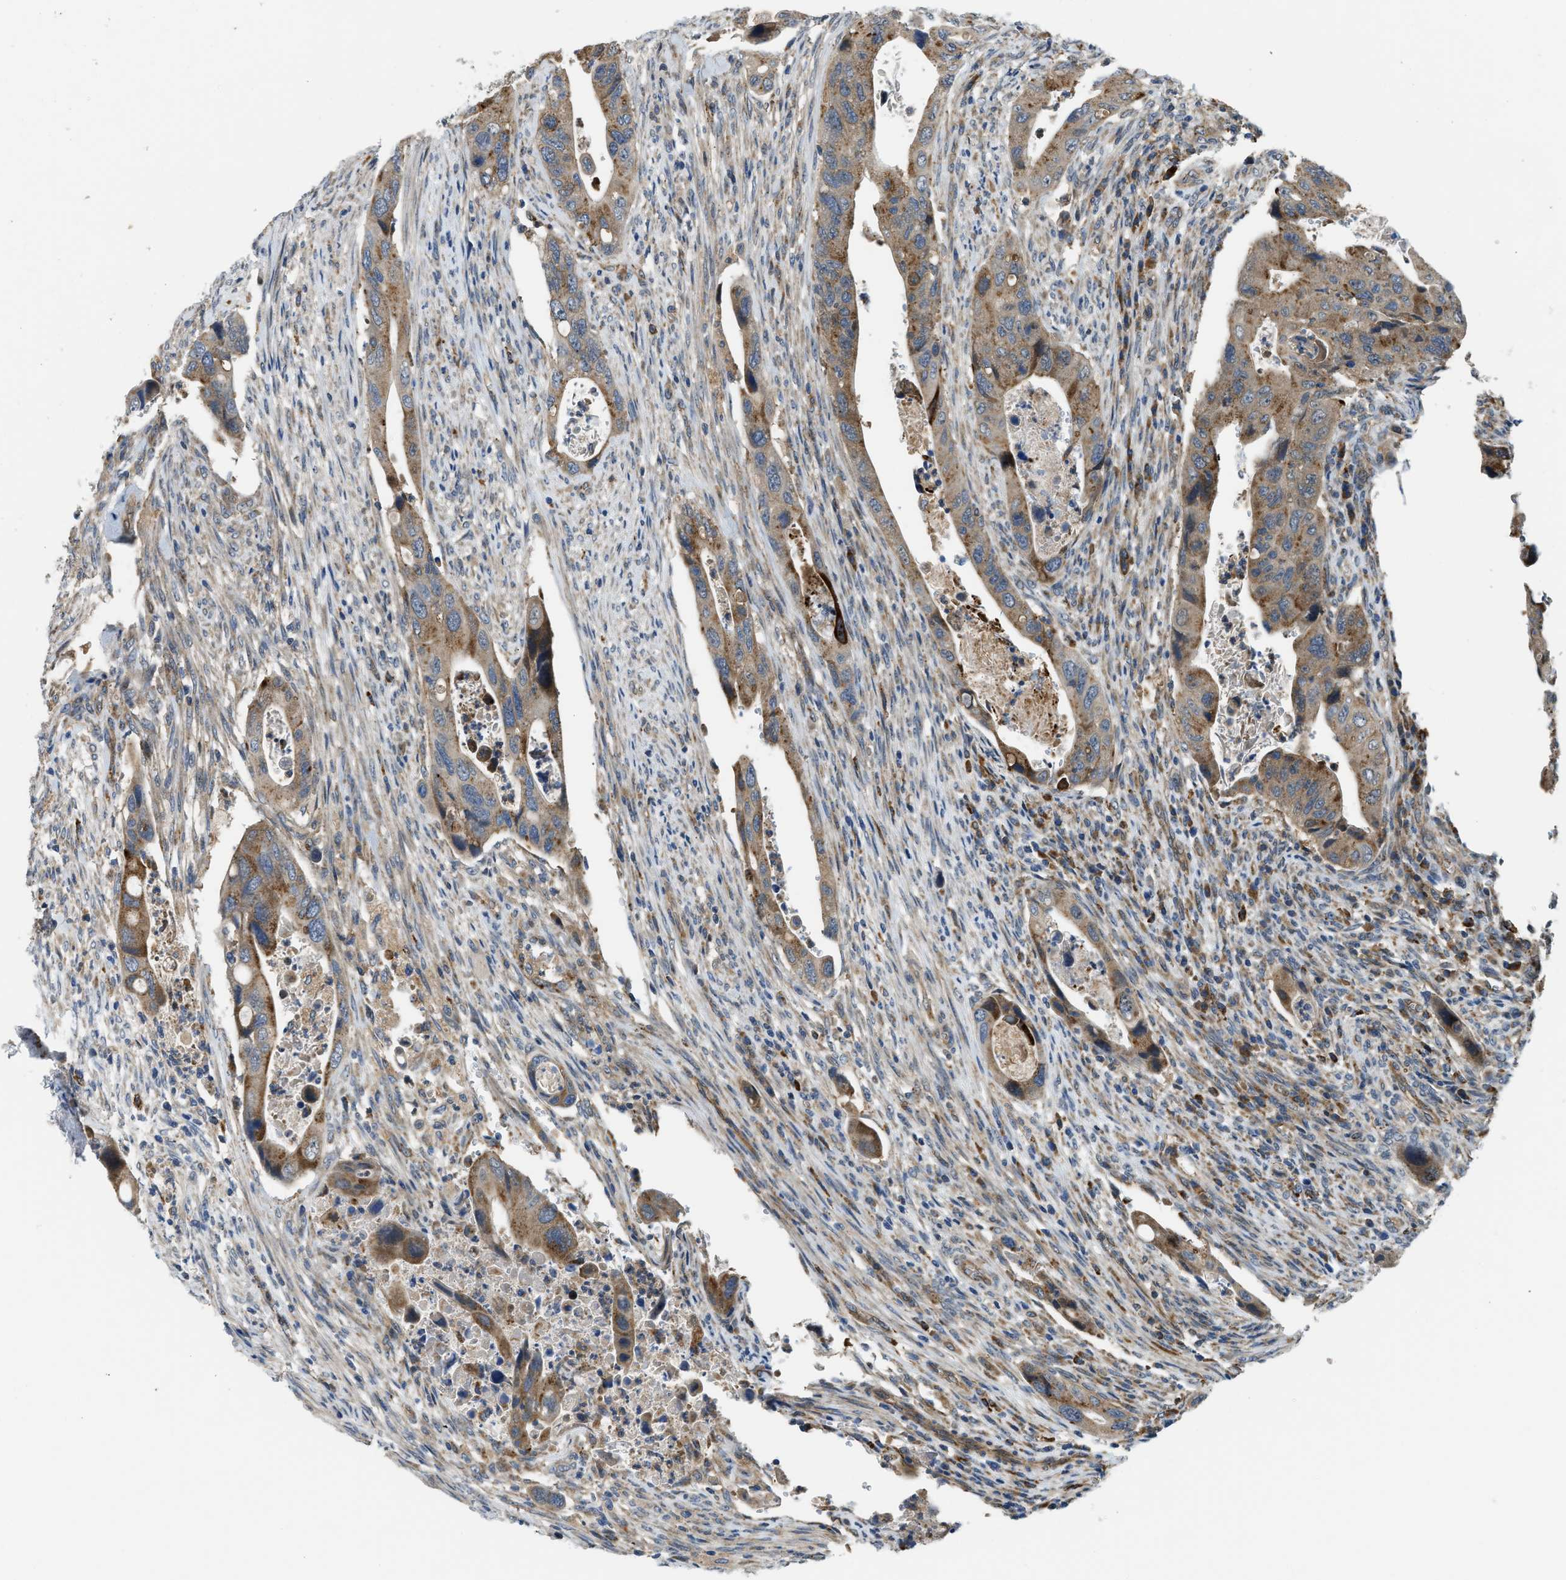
{"staining": {"intensity": "moderate", "quantity": ">75%", "location": "cytoplasmic/membranous"}, "tissue": "colorectal cancer", "cell_type": "Tumor cells", "image_type": "cancer", "snomed": [{"axis": "morphology", "description": "Adenocarcinoma, NOS"}, {"axis": "topography", "description": "Rectum"}], "caption": "Brown immunohistochemical staining in colorectal adenocarcinoma displays moderate cytoplasmic/membranous staining in approximately >75% of tumor cells. (Brightfield microscopy of DAB IHC at high magnification).", "gene": "STARD3NL", "patient": {"sex": "female", "age": 57}}